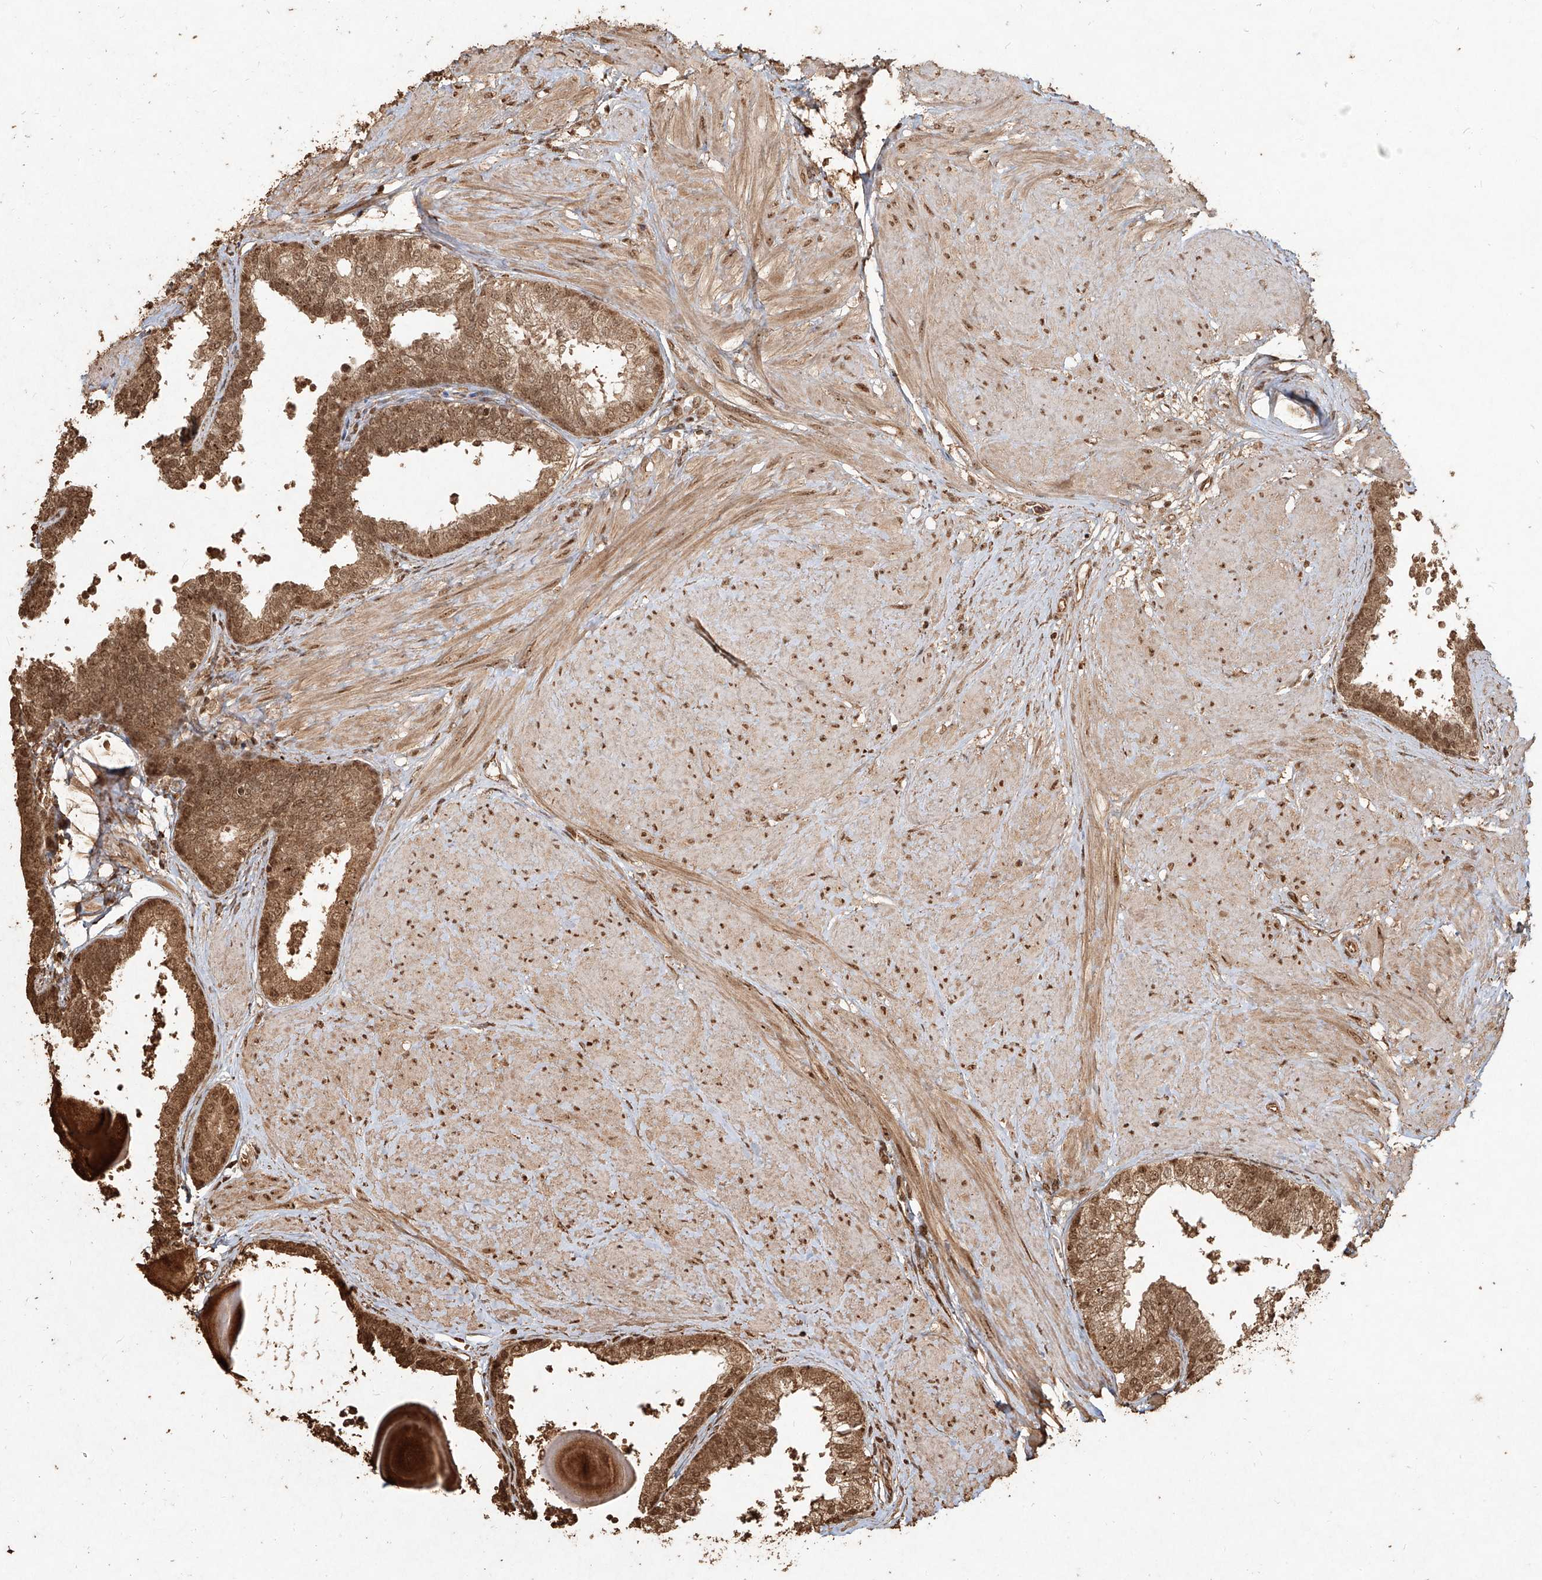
{"staining": {"intensity": "moderate", "quantity": ">75%", "location": "cytoplasmic/membranous,nuclear"}, "tissue": "prostate", "cell_type": "Glandular cells", "image_type": "normal", "snomed": [{"axis": "morphology", "description": "Normal tissue, NOS"}, {"axis": "topography", "description": "Prostate"}], "caption": "A micrograph of human prostate stained for a protein demonstrates moderate cytoplasmic/membranous,nuclear brown staining in glandular cells. The protein is shown in brown color, while the nuclei are stained blue.", "gene": "UBE2K", "patient": {"sex": "male", "age": 48}}